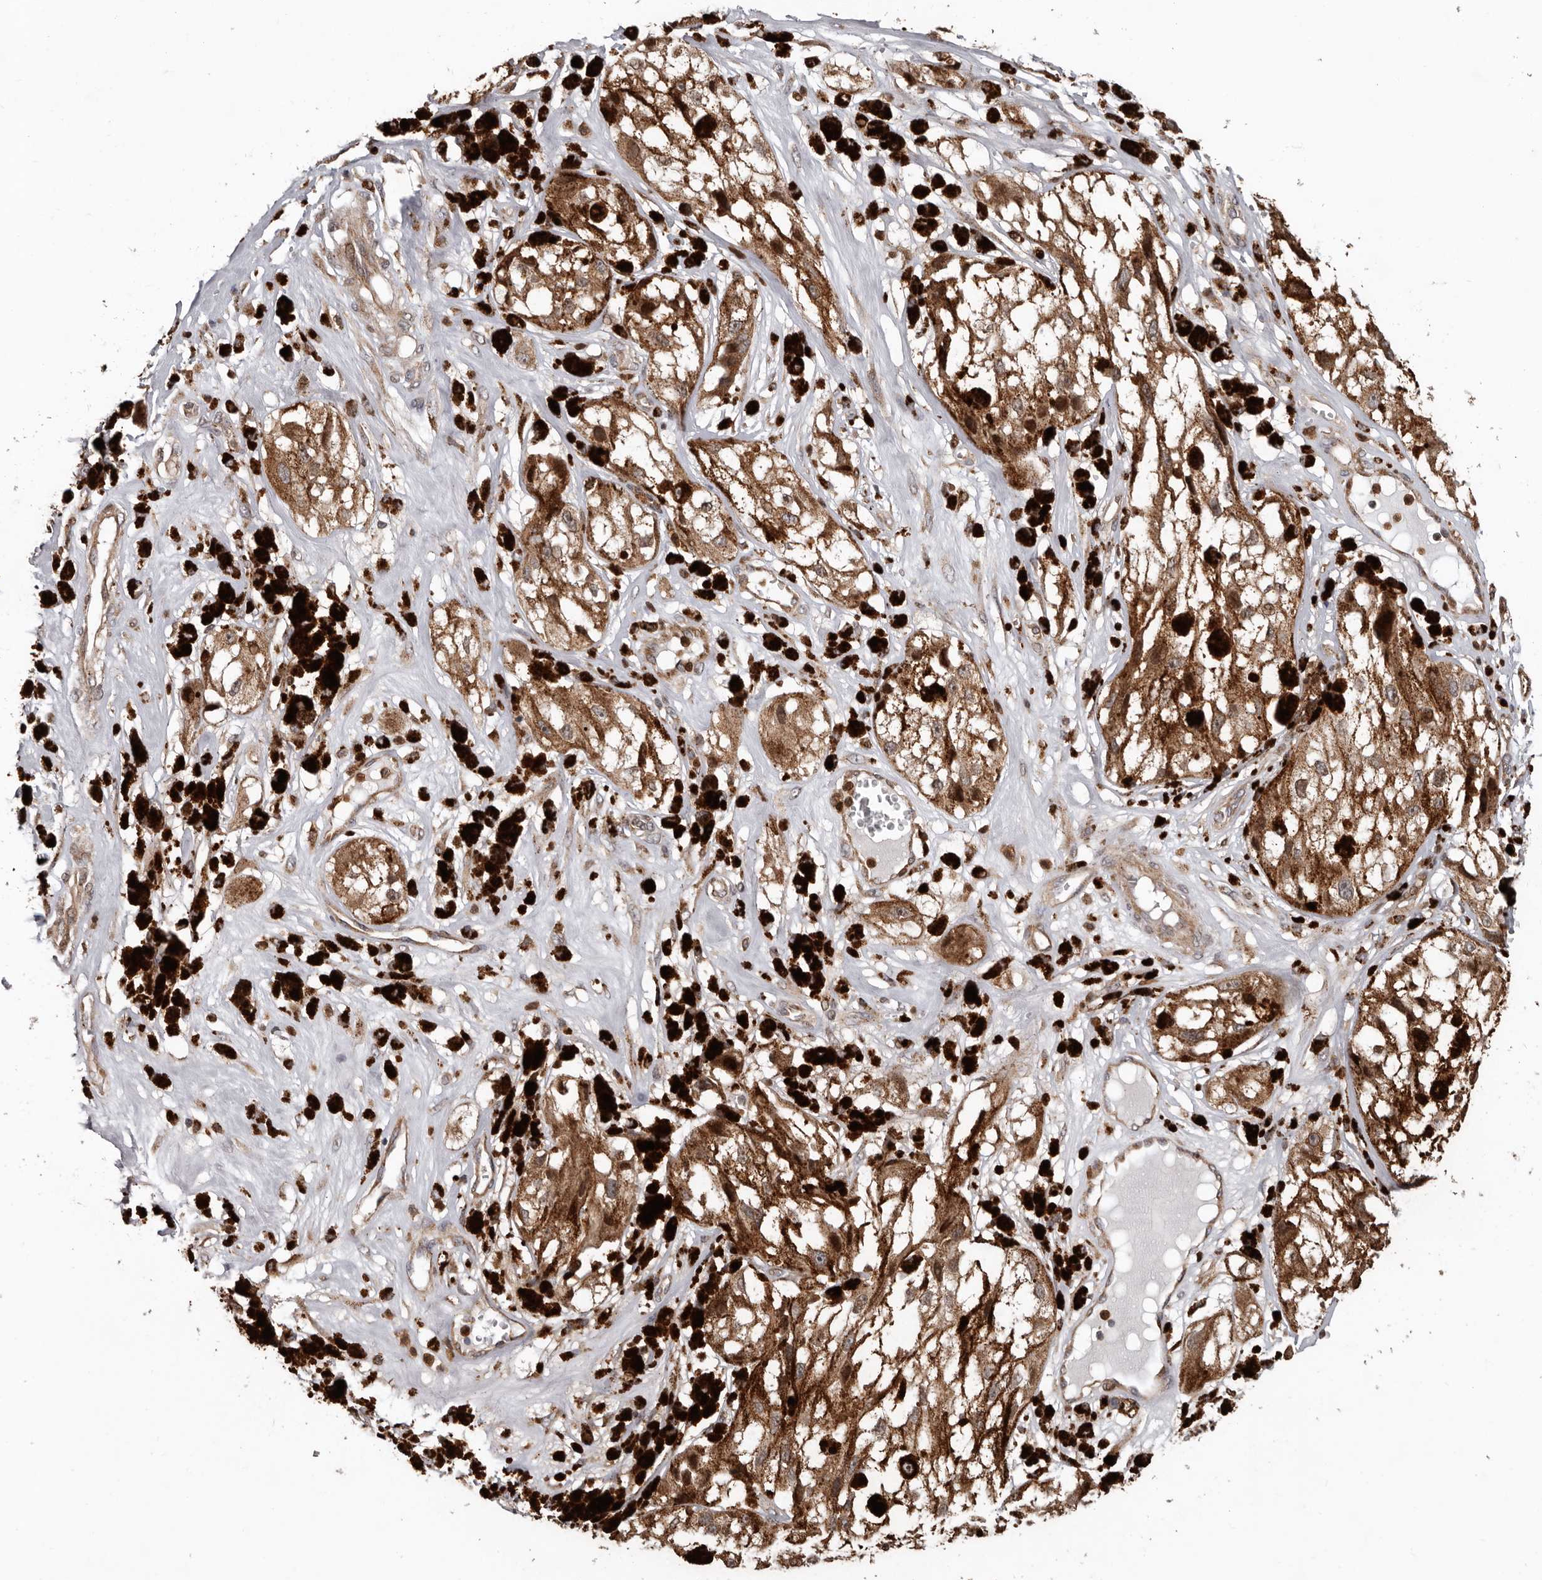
{"staining": {"intensity": "moderate", "quantity": ">75%", "location": "cytoplasmic/membranous"}, "tissue": "melanoma", "cell_type": "Tumor cells", "image_type": "cancer", "snomed": [{"axis": "morphology", "description": "Malignant melanoma, NOS"}, {"axis": "topography", "description": "Skin"}], "caption": "Melanoma stained with DAB (3,3'-diaminobenzidine) immunohistochemistry reveals medium levels of moderate cytoplasmic/membranous positivity in approximately >75% of tumor cells.", "gene": "FGFR4", "patient": {"sex": "male", "age": 88}}